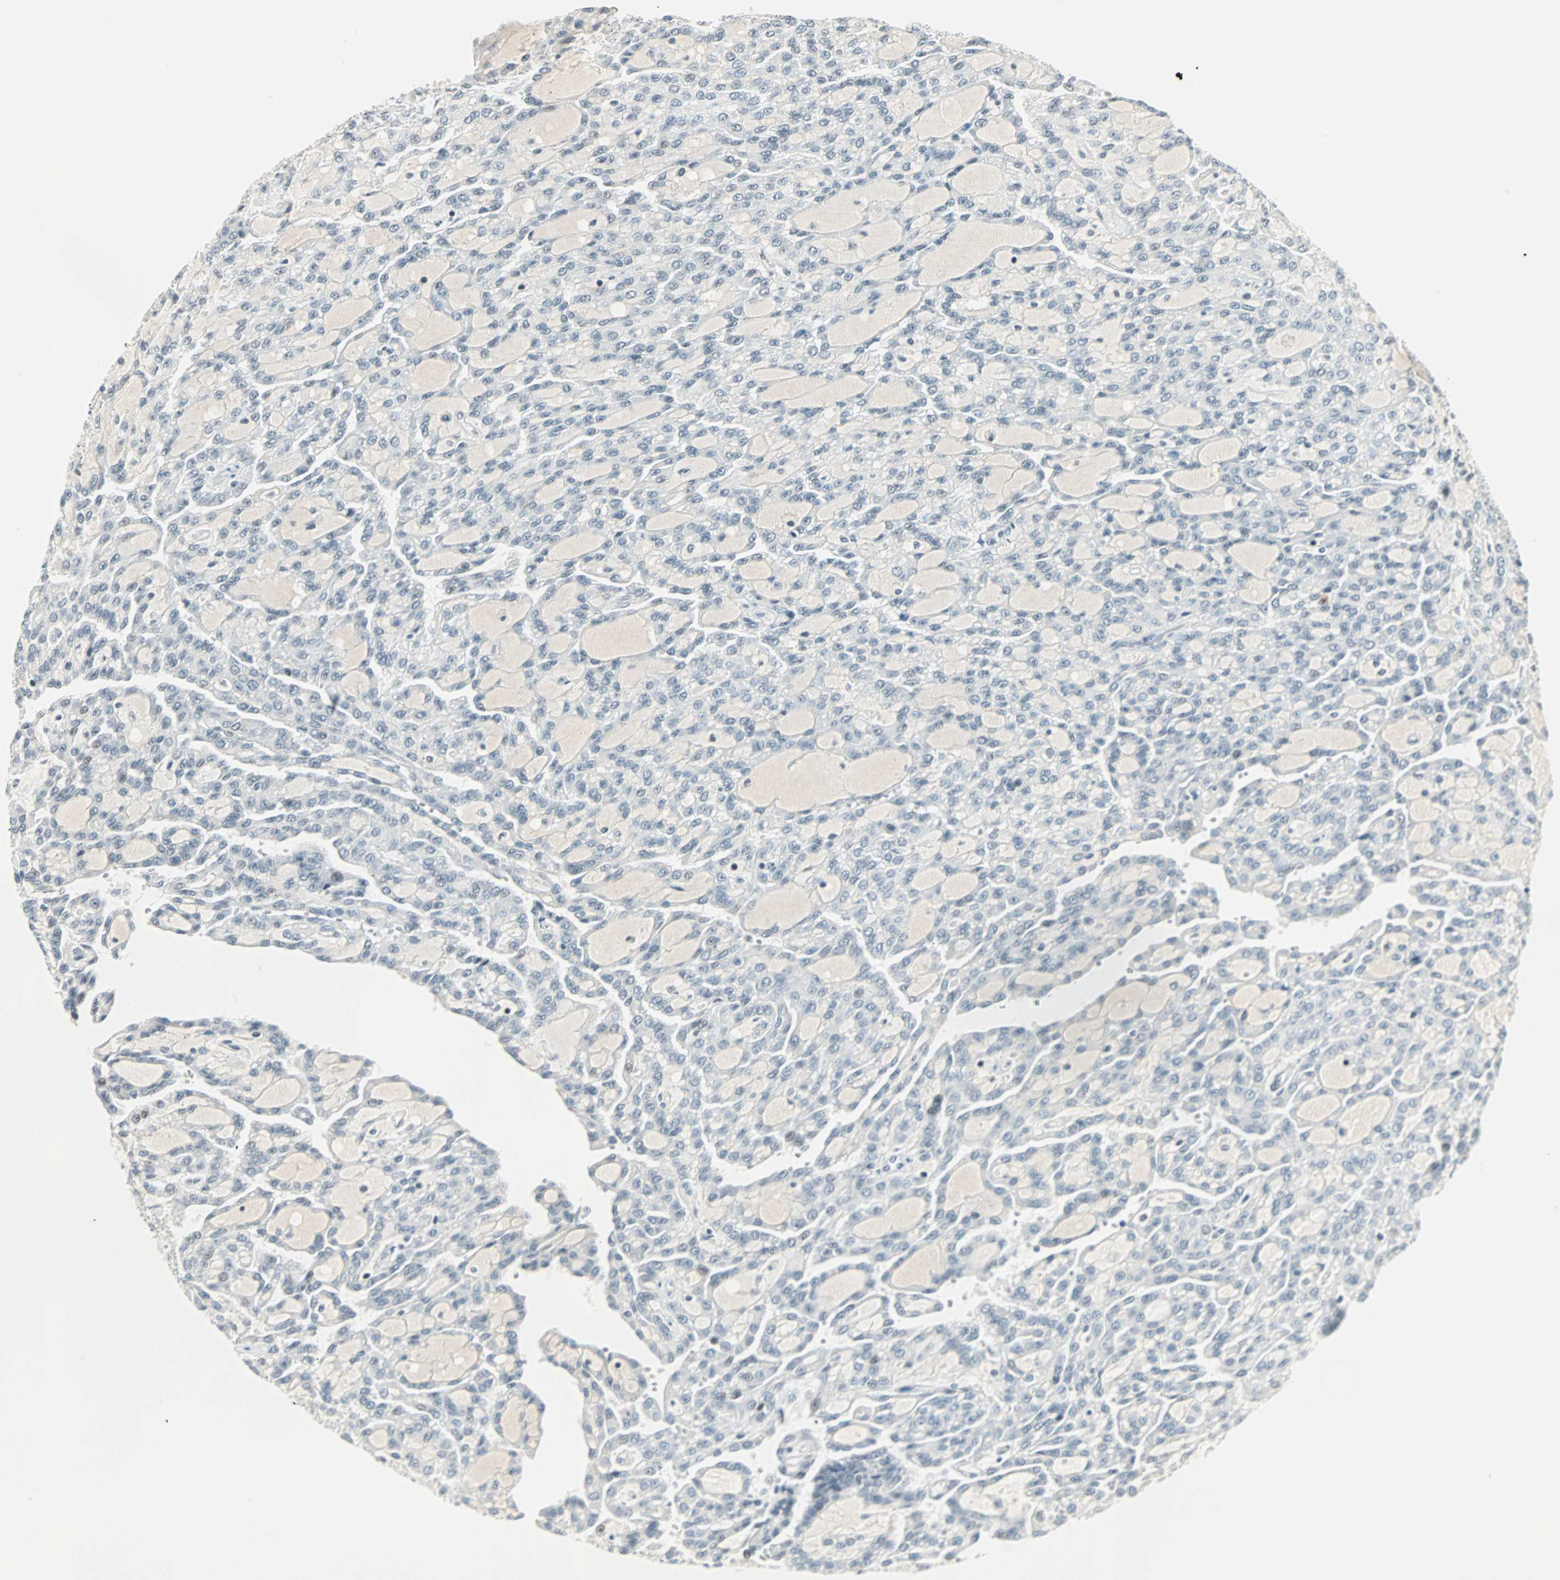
{"staining": {"intensity": "negative", "quantity": "none", "location": "none"}, "tissue": "renal cancer", "cell_type": "Tumor cells", "image_type": "cancer", "snomed": [{"axis": "morphology", "description": "Adenocarcinoma, NOS"}, {"axis": "topography", "description": "Kidney"}], "caption": "This photomicrograph is of renal cancer (adenocarcinoma) stained with immunohistochemistry (IHC) to label a protein in brown with the nuclei are counter-stained blue. There is no positivity in tumor cells. The staining is performed using DAB (3,3'-diaminobenzidine) brown chromogen with nuclei counter-stained in using hematoxylin.", "gene": "SIN3A", "patient": {"sex": "male", "age": 63}}